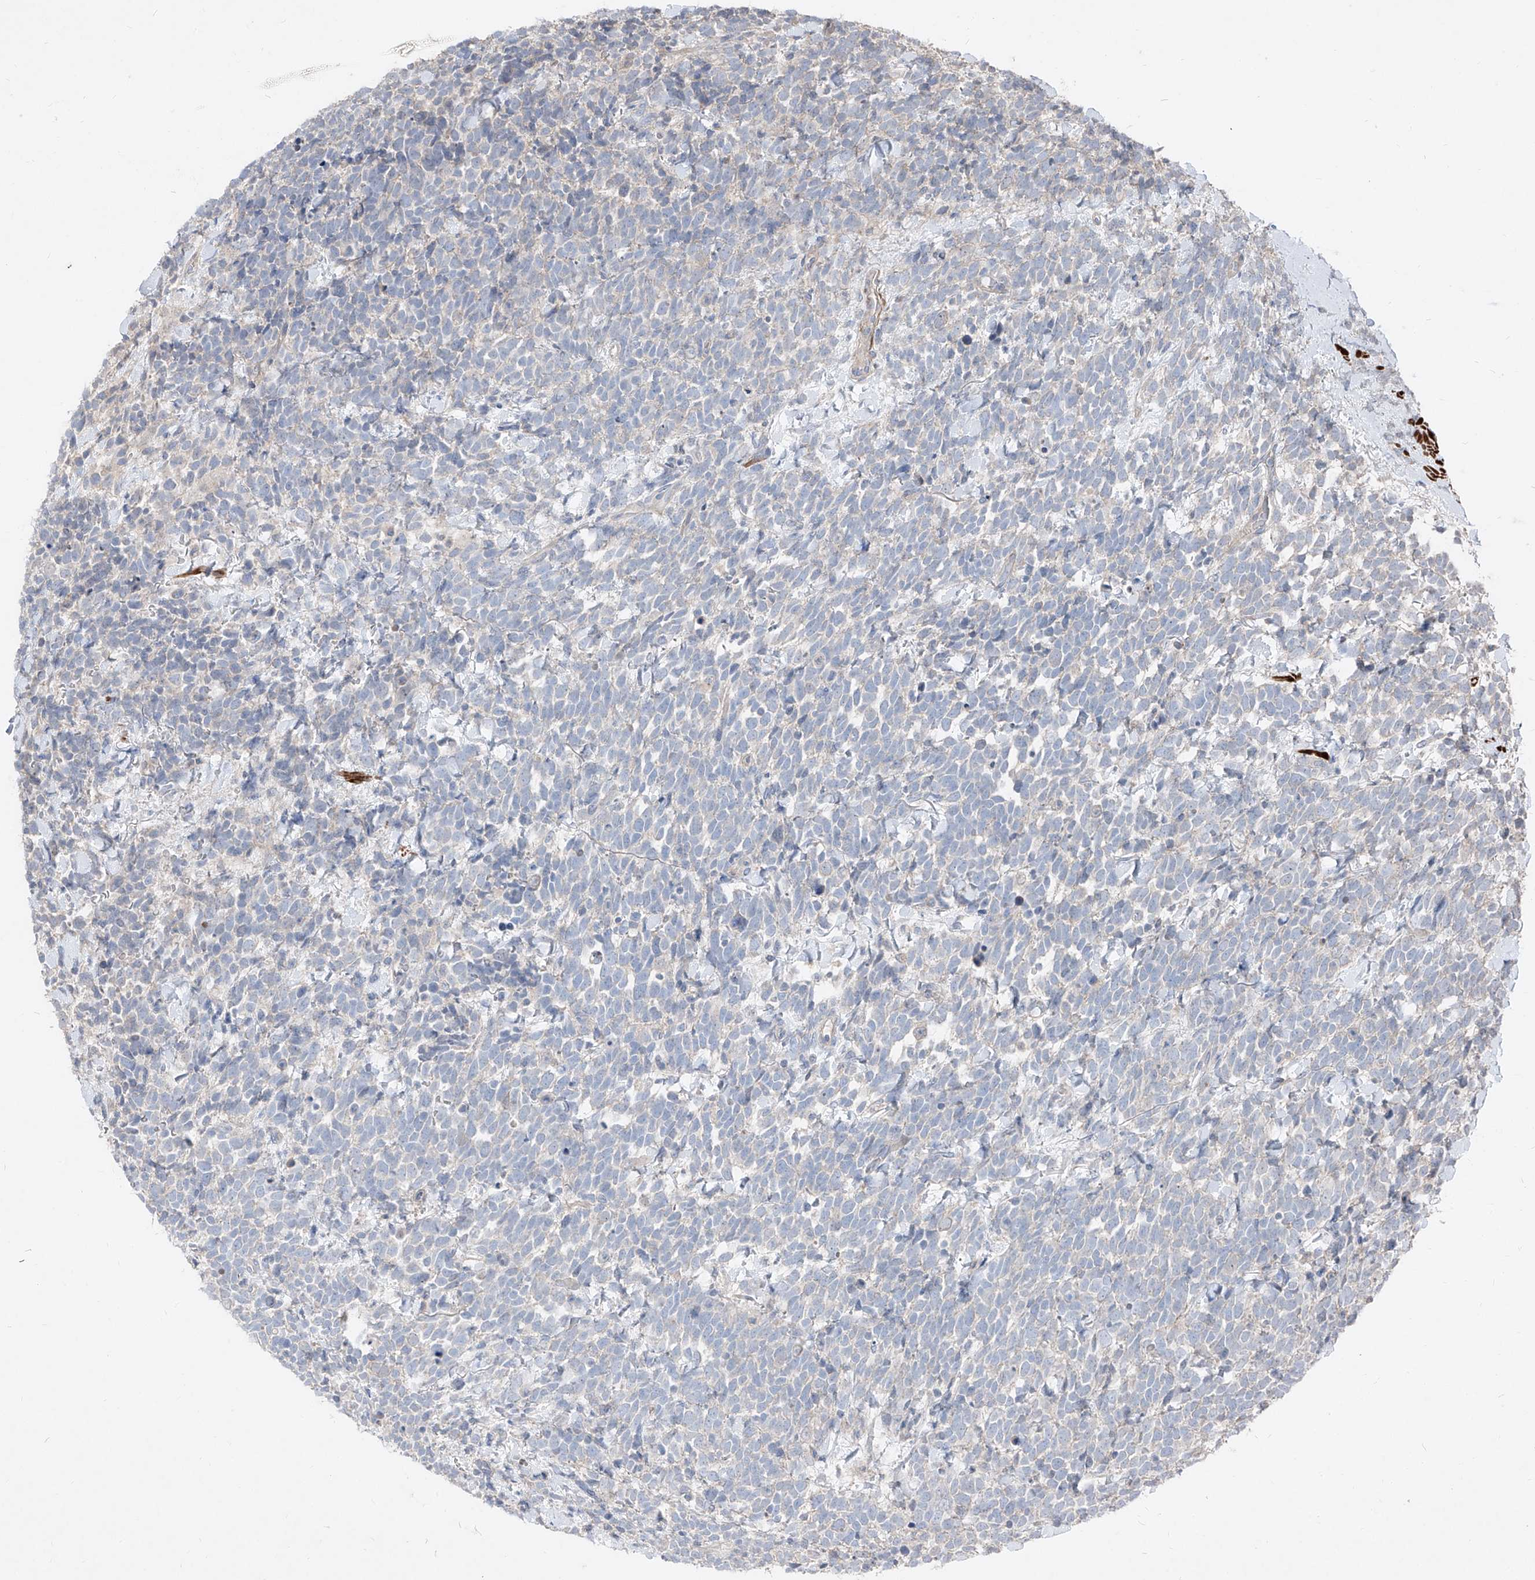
{"staining": {"intensity": "negative", "quantity": "none", "location": "none"}, "tissue": "urothelial cancer", "cell_type": "Tumor cells", "image_type": "cancer", "snomed": [{"axis": "morphology", "description": "Urothelial carcinoma, High grade"}, {"axis": "topography", "description": "Urinary bladder"}], "caption": "High-grade urothelial carcinoma stained for a protein using immunohistochemistry displays no expression tumor cells.", "gene": "UFD1", "patient": {"sex": "female", "age": 82}}